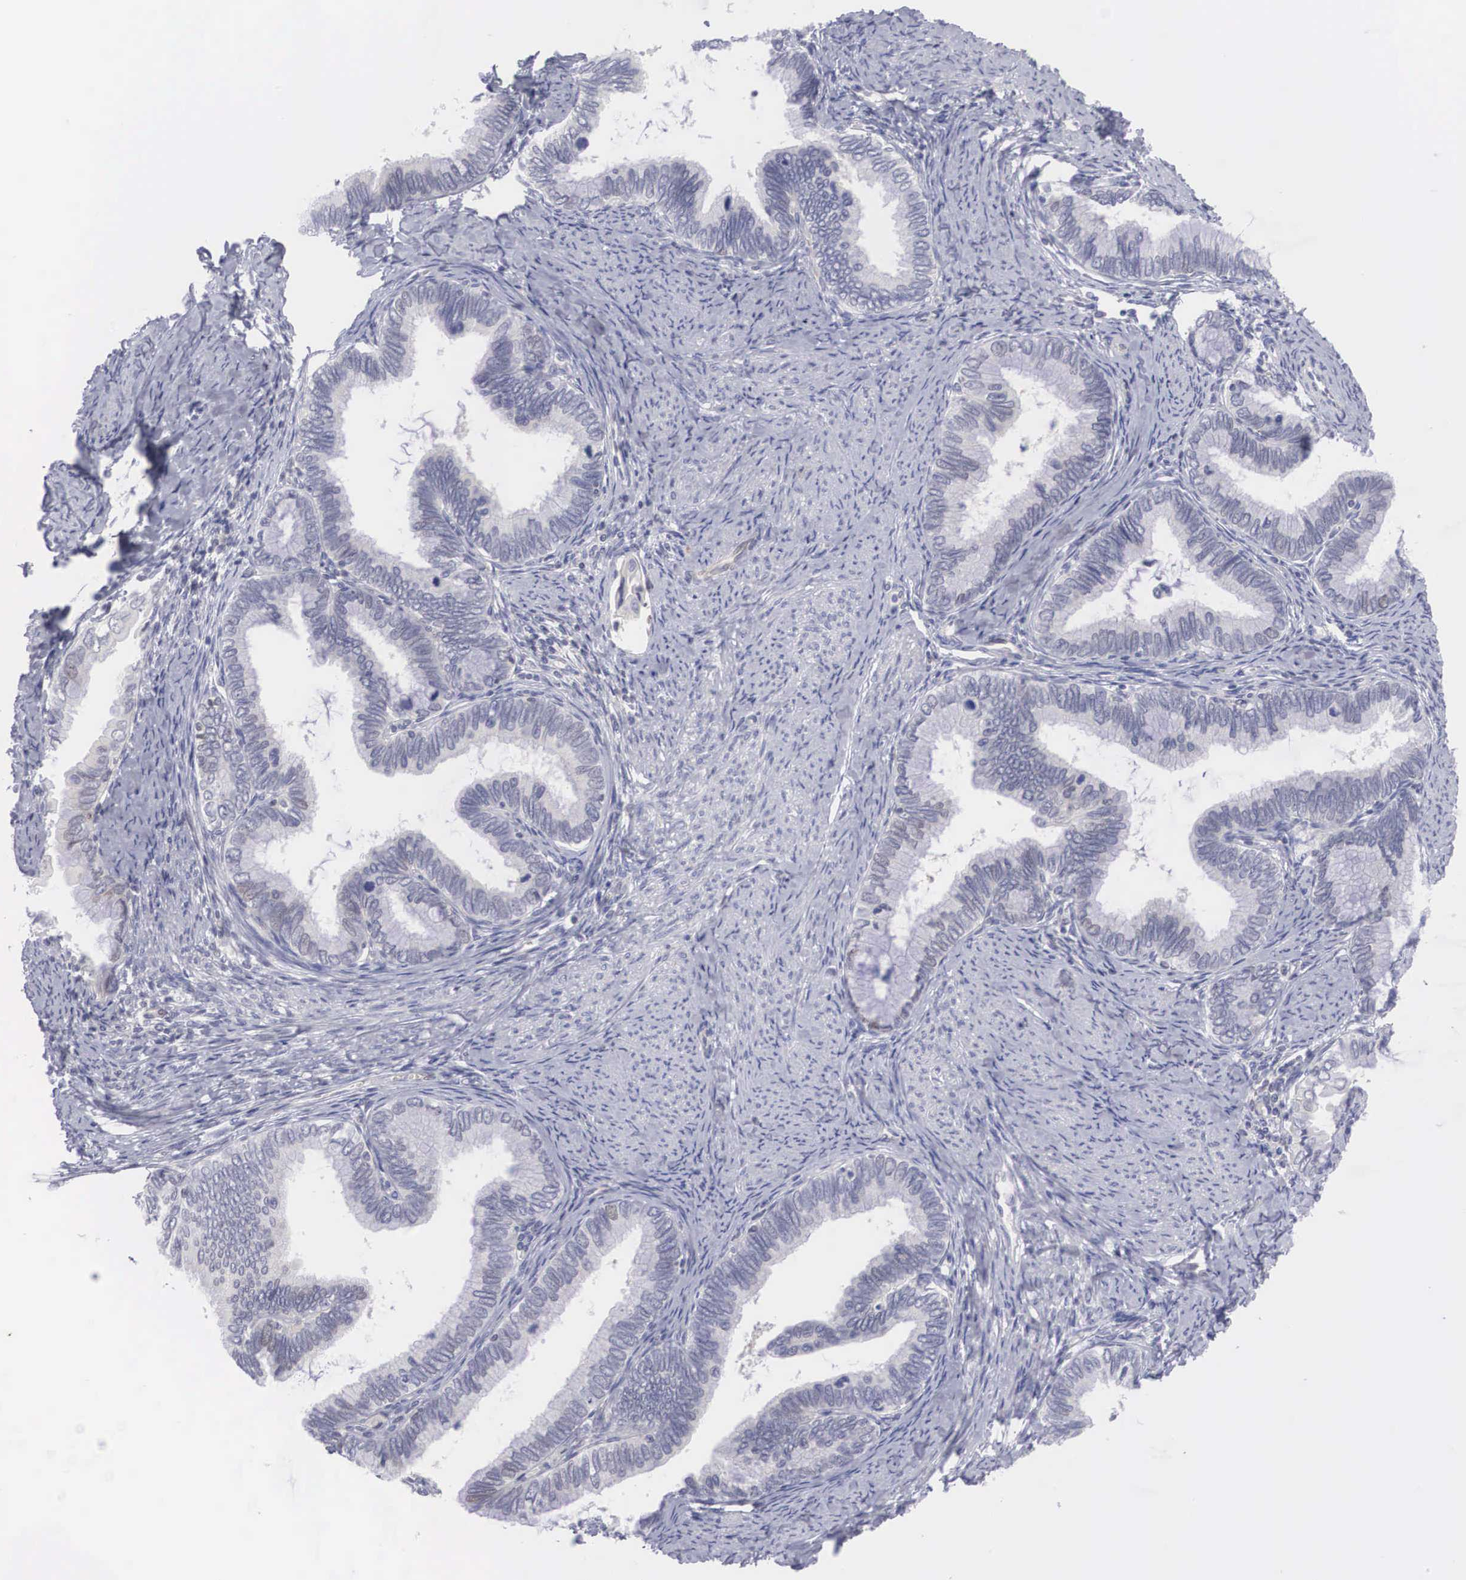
{"staining": {"intensity": "weak", "quantity": "<25%", "location": "nuclear"}, "tissue": "cervical cancer", "cell_type": "Tumor cells", "image_type": "cancer", "snomed": [{"axis": "morphology", "description": "Adenocarcinoma, NOS"}, {"axis": "topography", "description": "Cervix"}], "caption": "Tumor cells are negative for brown protein staining in adenocarcinoma (cervical).", "gene": "RBPJ", "patient": {"sex": "female", "age": 49}}